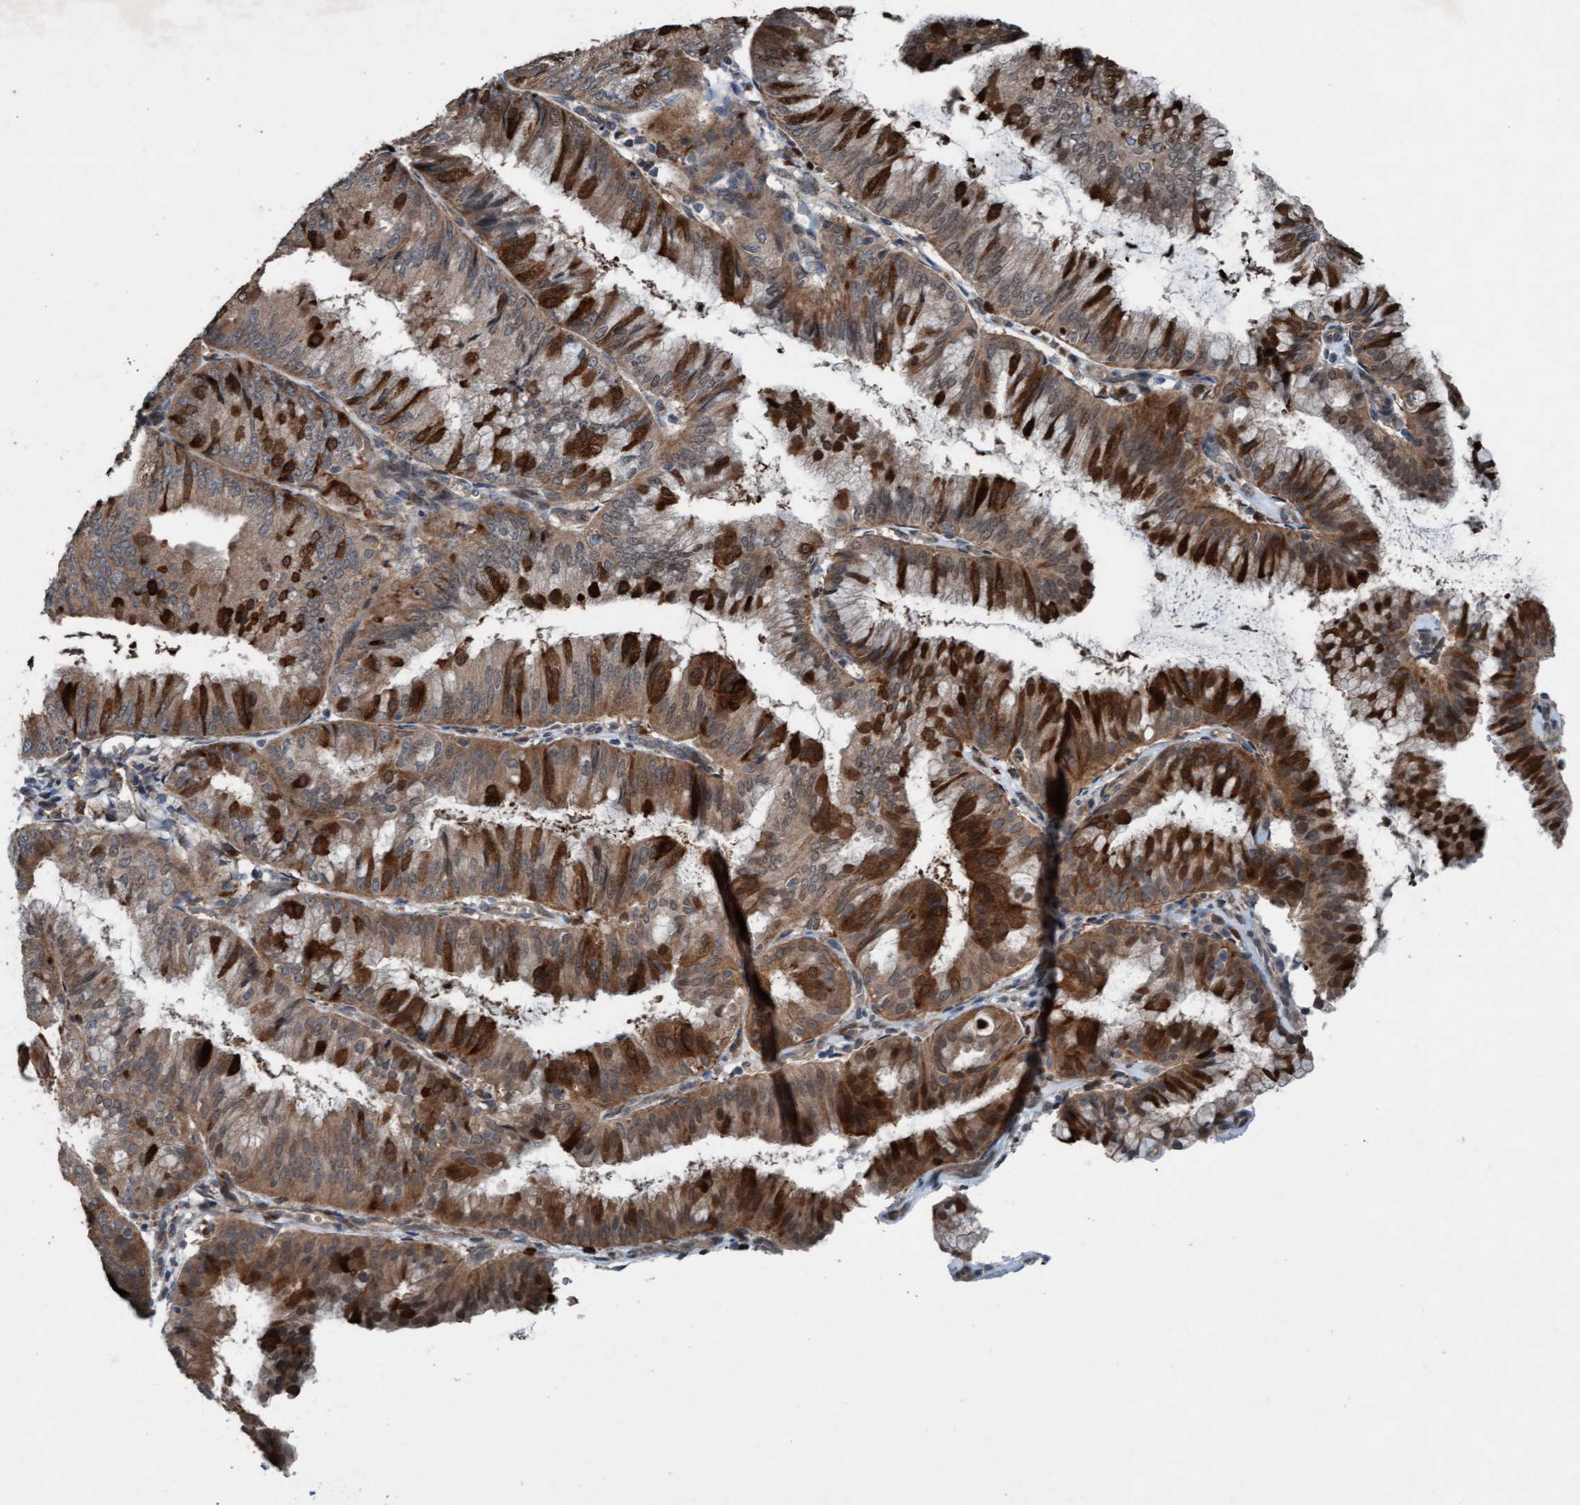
{"staining": {"intensity": "strong", "quantity": "25%-75%", "location": "cytoplasmic/membranous"}, "tissue": "endometrial cancer", "cell_type": "Tumor cells", "image_type": "cancer", "snomed": [{"axis": "morphology", "description": "Adenocarcinoma, NOS"}, {"axis": "topography", "description": "Endometrium"}], "caption": "Immunohistochemistry of human endometrial adenocarcinoma displays high levels of strong cytoplasmic/membranous expression in about 25%-75% of tumor cells.", "gene": "PLXNB2", "patient": {"sex": "female", "age": 63}}